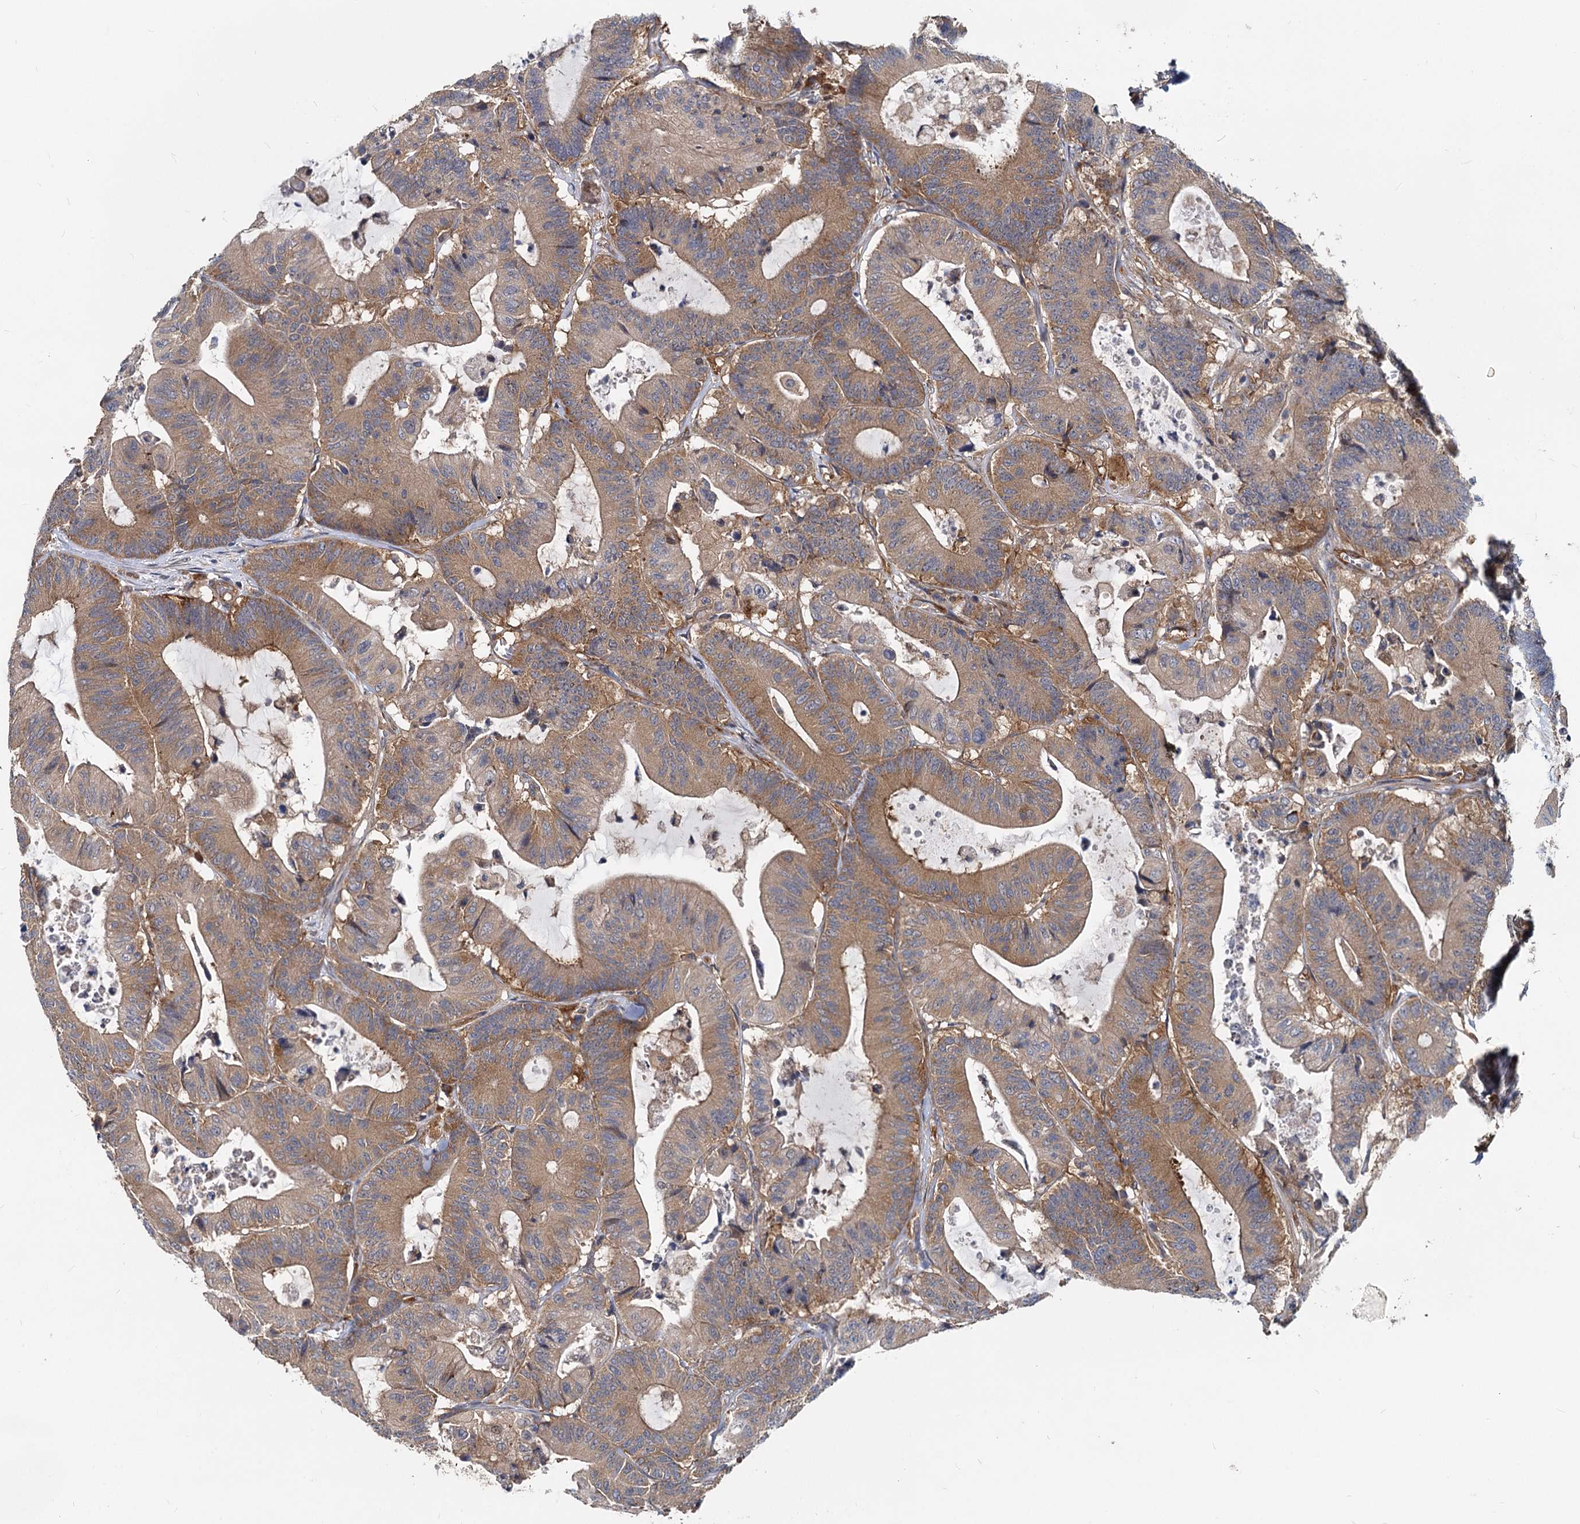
{"staining": {"intensity": "moderate", "quantity": ">75%", "location": "cytoplasmic/membranous"}, "tissue": "colorectal cancer", "cell_type": "Tumor cells", "image_type": "cancer", "snomed": [{"axis": "morphology", "description": "Adenocarcinoma, NOS"}, {"axis": "topography", "description": "Colon"}], "caption": "This is a histology image of immunohistochemistry (IHC) staining of colorectal adenocarcinoma, which shows moderate staining in the cytoplasmic/membranous of tumor cells.", "gene": "EIF2B2", "patient": {"sex": "female", "age": 84}}